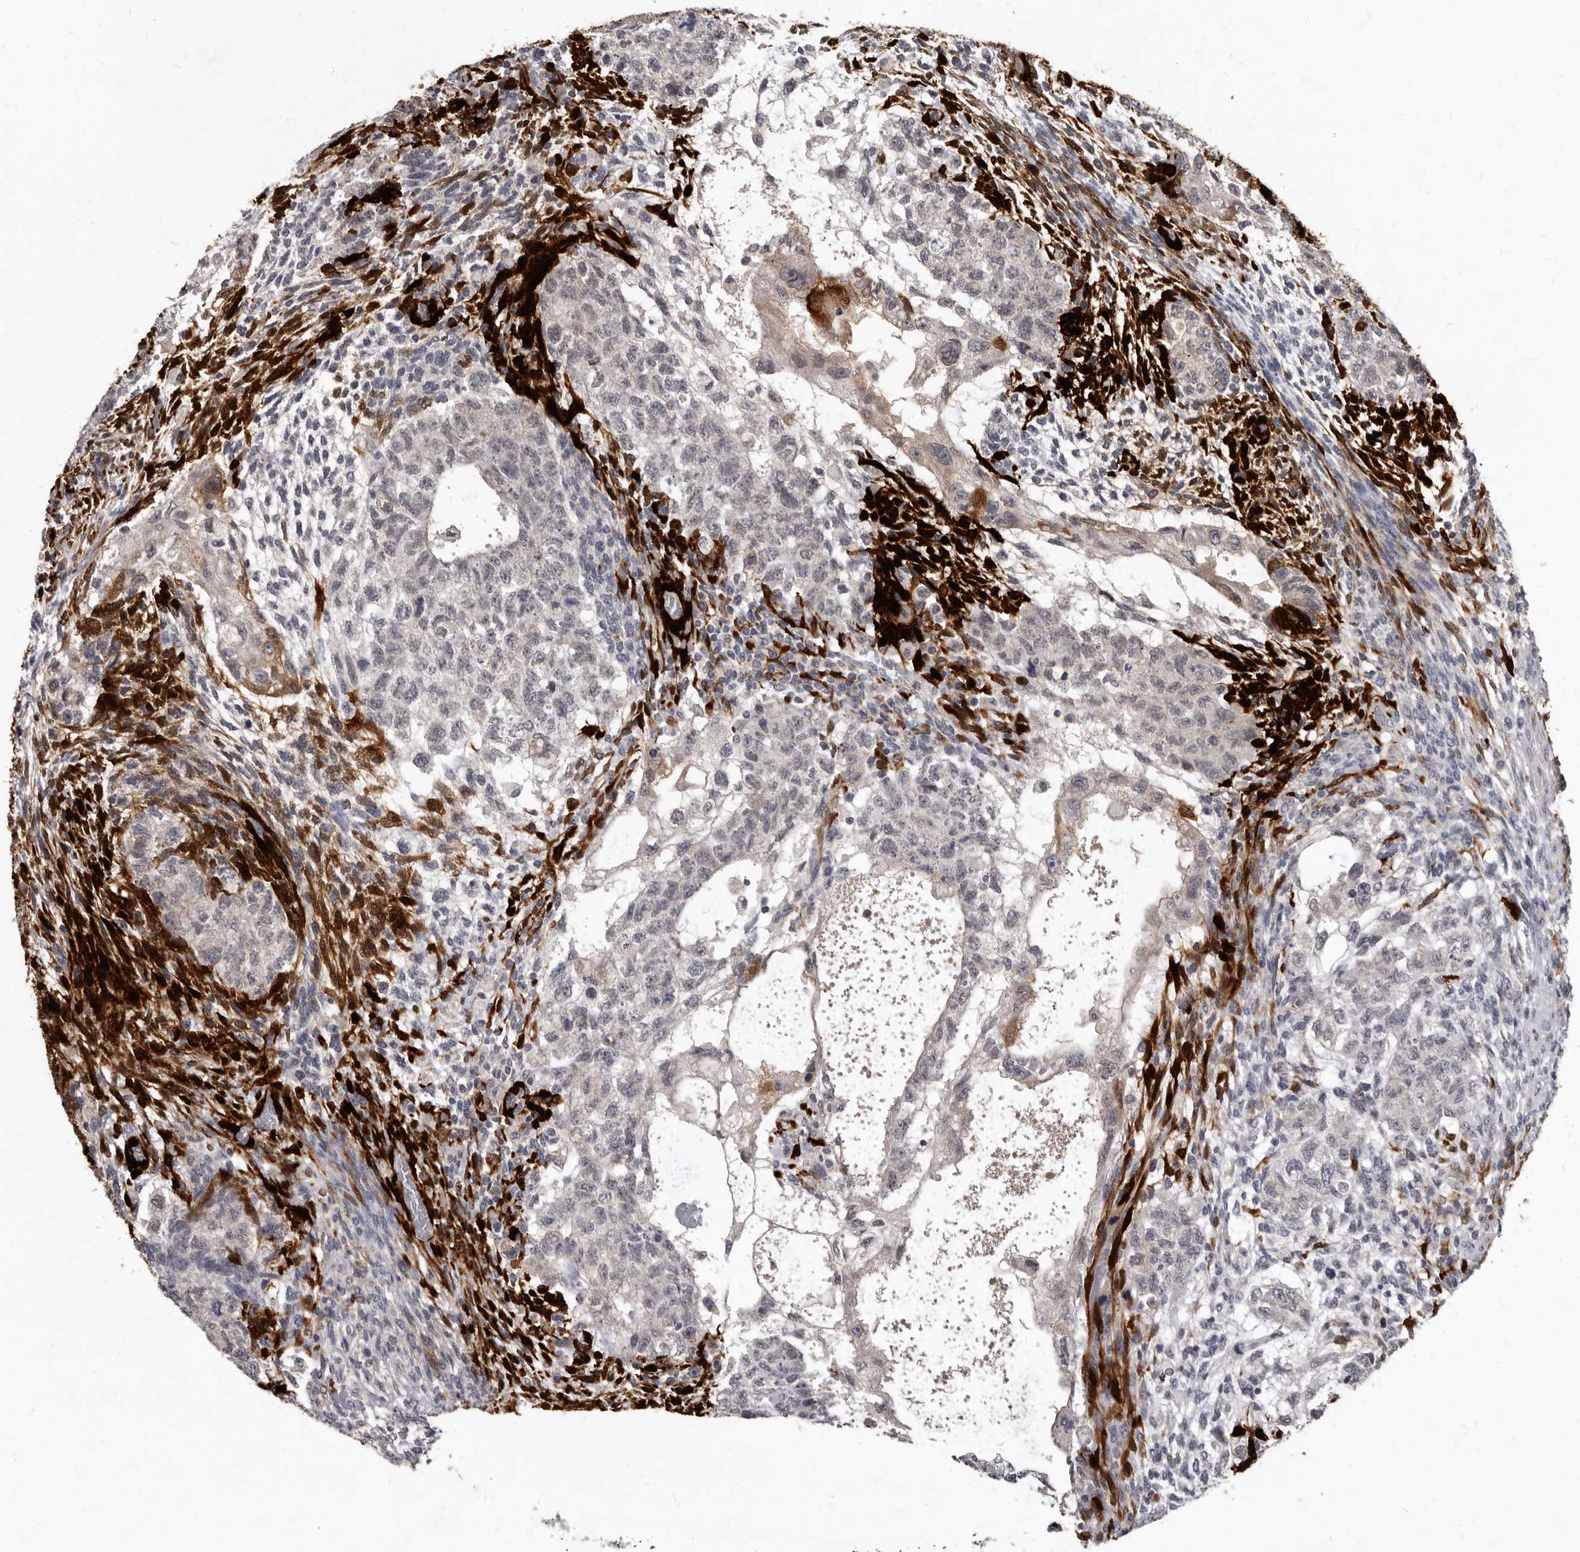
{"staining": {"intensity": "negative", "quantity": "none", "location": "none"}, "tissue": "testis cancer", "cell_type": "Tumor cells", "image_type": "cancer", "snomed": [{"axis": "morphology", "description": "Normal tissue, NOS"}, {"axis": "morphology", "description": "Carcinoma, Embryonal, NOS"}, {"axis": "topography", "description": "Testis"}], "caption": "Tumor cells are negative for brown protein staining in embryonal carcinoma (testis).", "gene": "SULT1E1", "patient": {"sex": "male", "age": 36}}